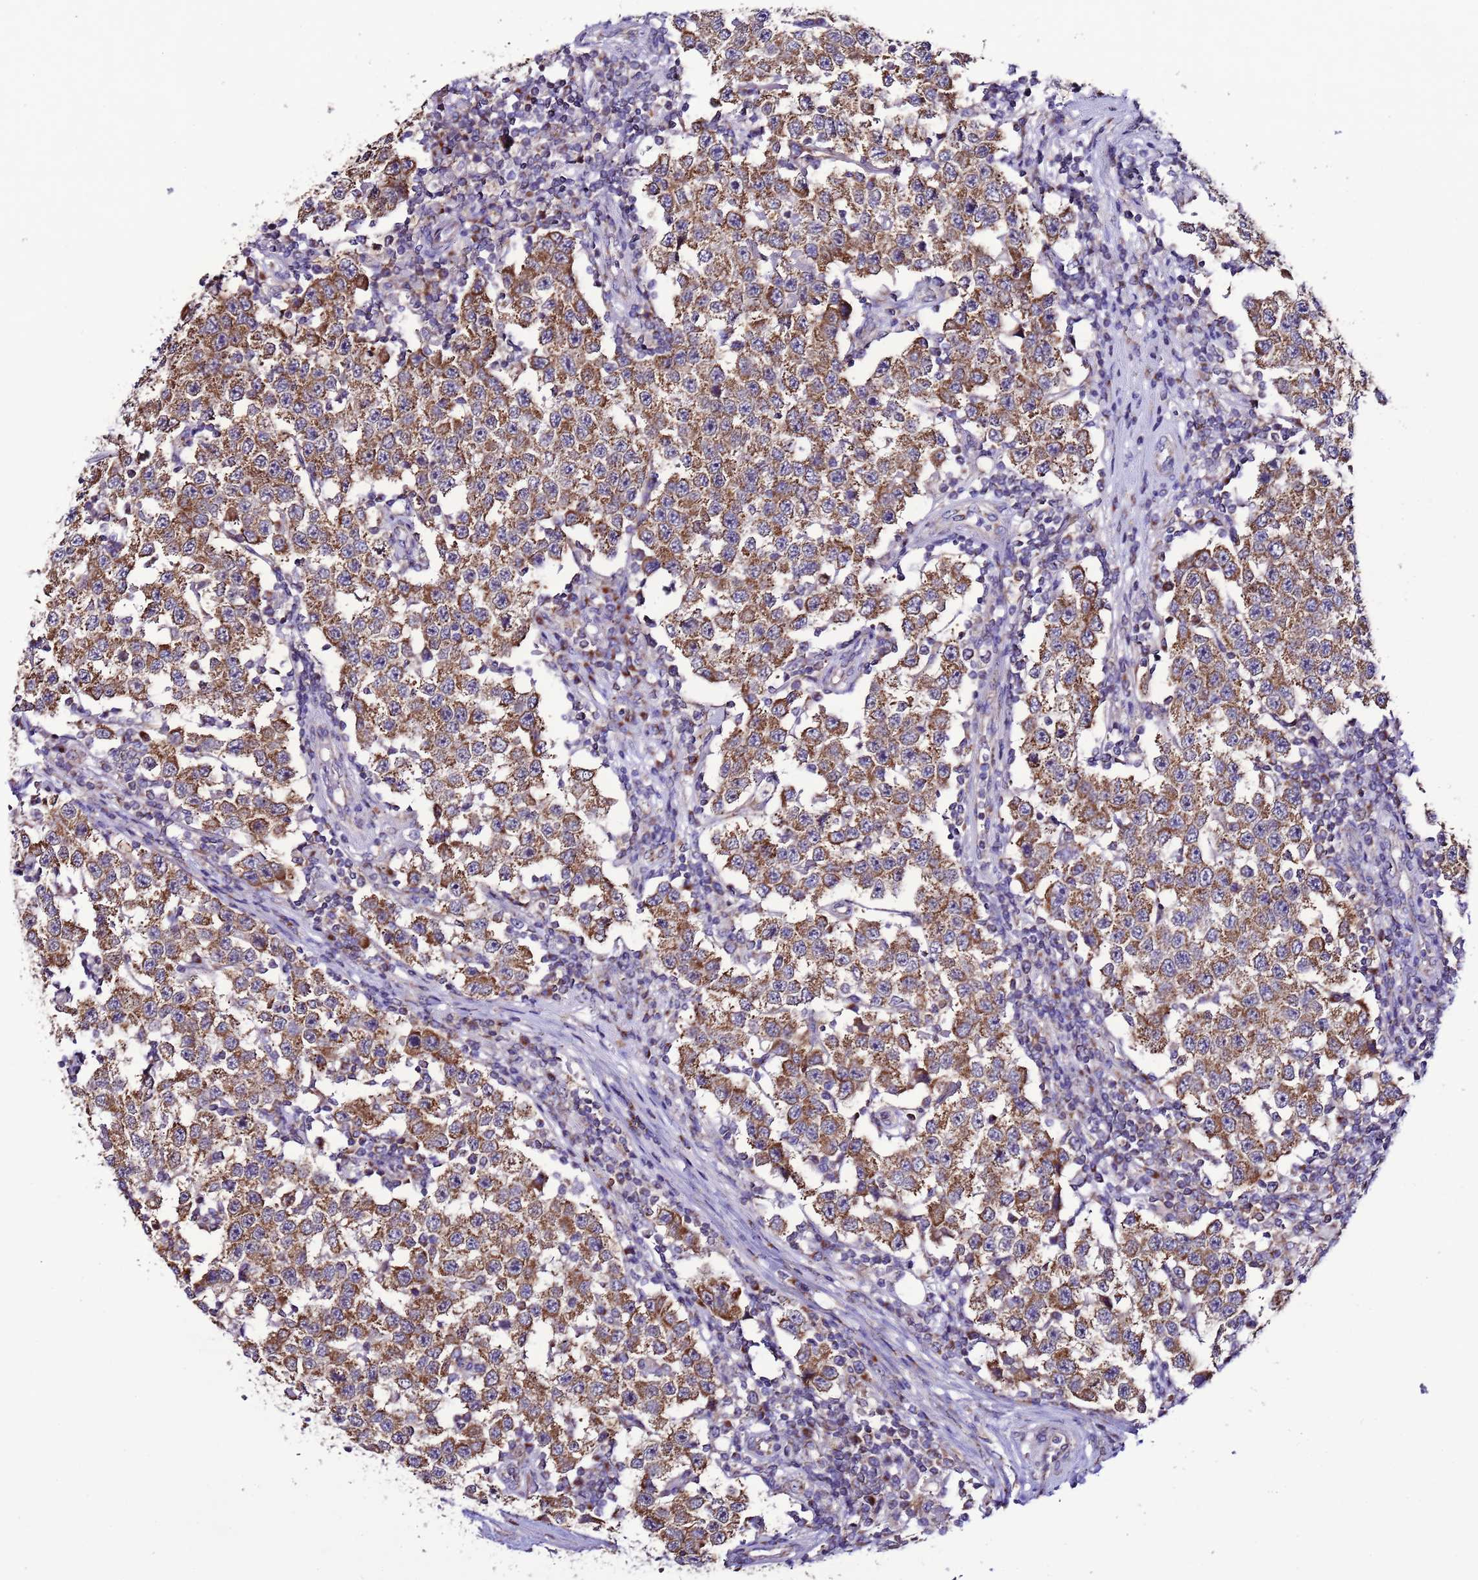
{"staining": {"intensity": "moderate", "quantity": ">75%", "location": "cytoplasmic/membranous"}, "tissue": "testis cancer", "cell_type": "Tumor cells", "image_type": "cancer", "snomed": [{"axis": "morphology", "description": "Seminoma, NOS"}, {"axis": "topography", "description": "Testis"}], "caption": "There is medium levels of moderate cytoplasmic/membranous staining in tumor cells of testis cancer (seminoma), as demonstrated by immunohistochemical staining (brown color).", "gene": "AHI1", "patient": {"sex": "male", "age": 34}}